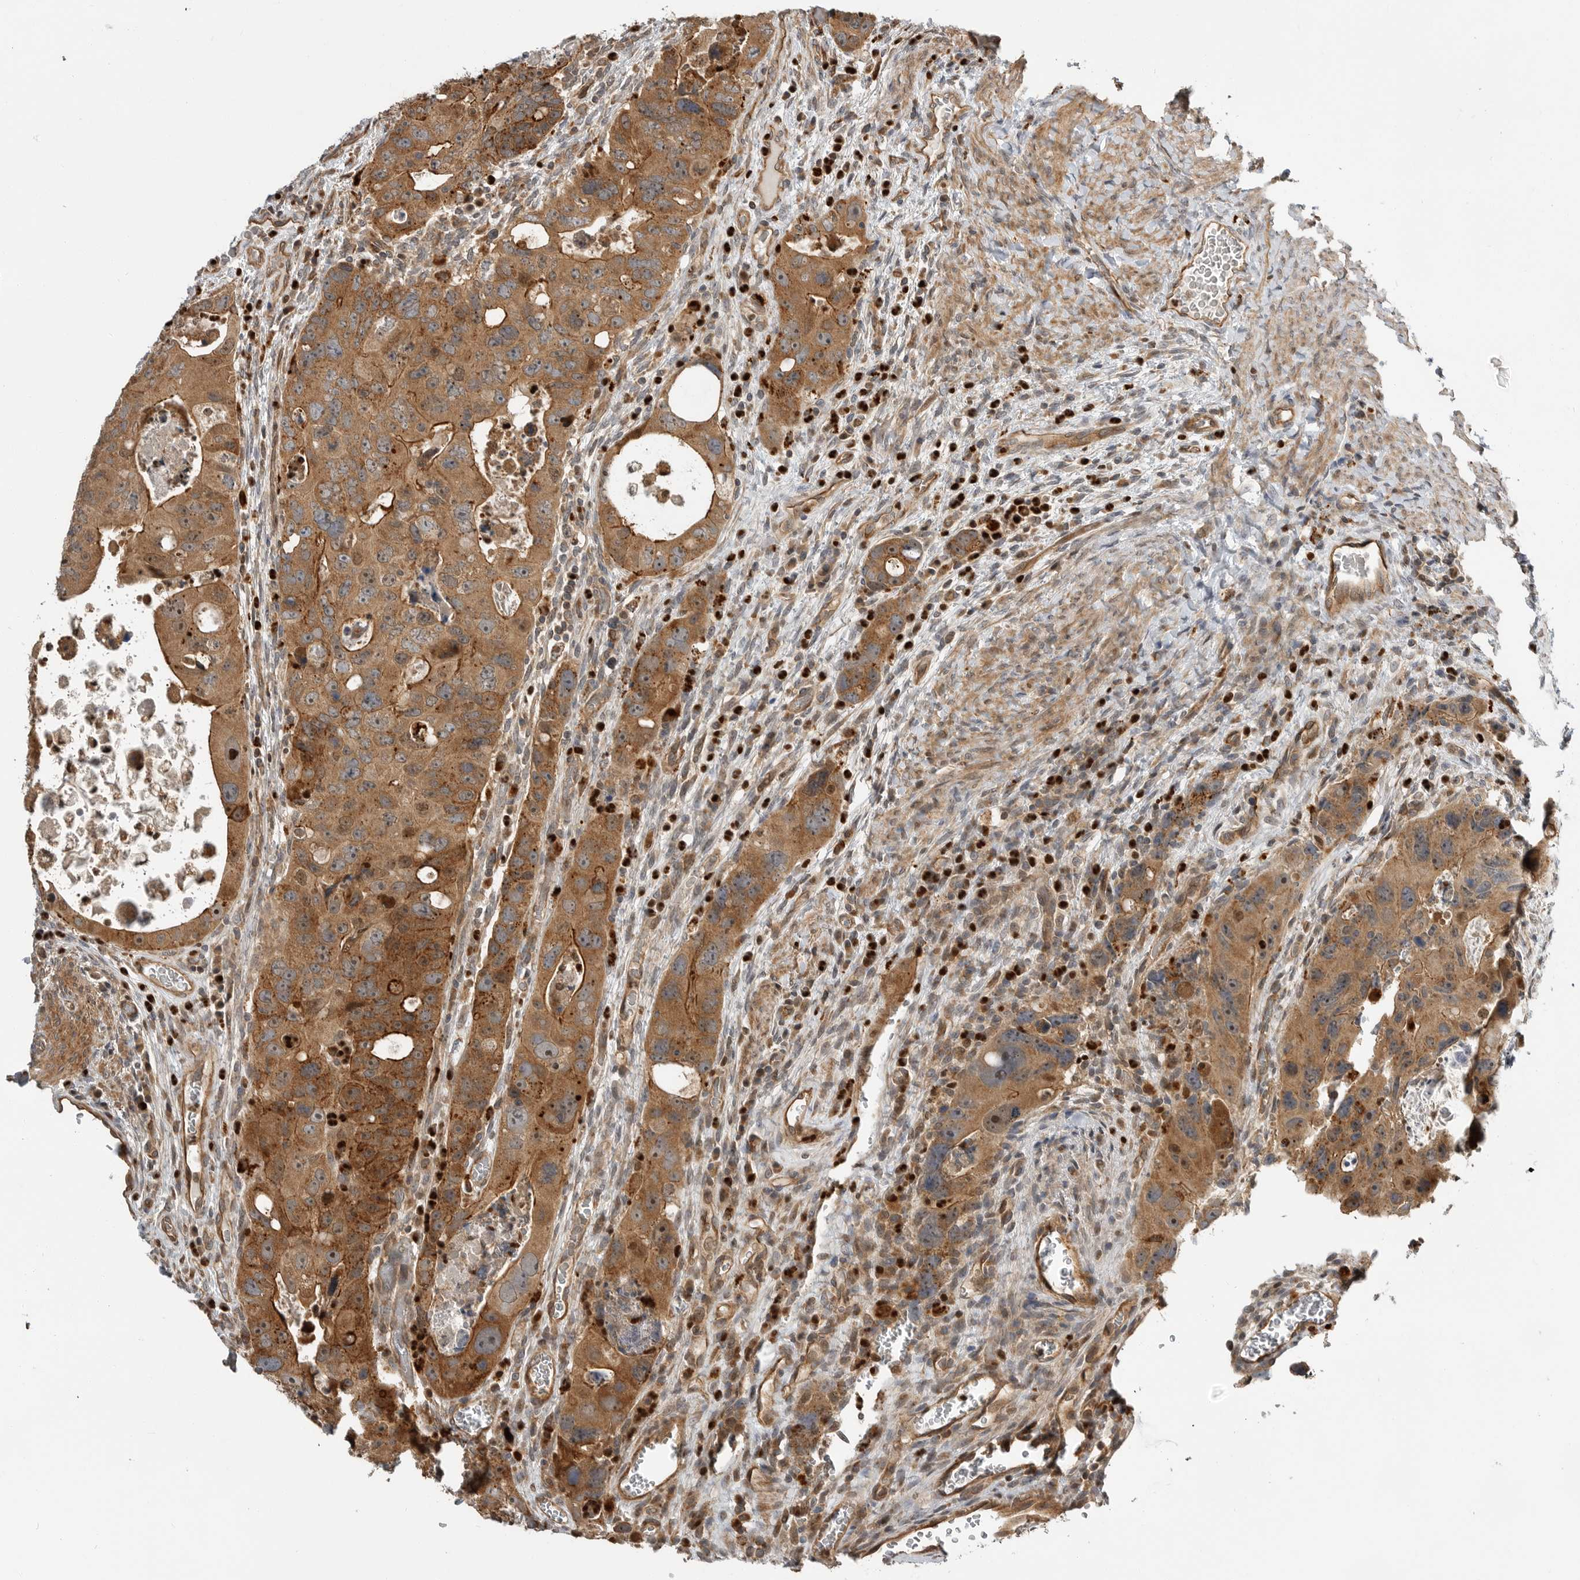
{"staining": {"intensity": "moderate", "quantity": ">75%", "location": "cytoplasmic/membranous,nuclear"}, "tissue": "colorectal cancer", "cell_type": "Tumor cells", "image_type": "cancer", "snomed": [{"axis": "morphology", "description": "Adenocarcinoma, NOS"}, {"axis": "topography", "description": "Rectum"}], "caption": "An immunohistochemistry micrograph of neoplastic tissue is shown. Protein staining in brown labels moderate cytoplasmic/membranous and nuclear positivity in colorectal adenocarcinoma within tumor cells. Ihc stains the protein in brown and the nuclei are stained blue.", "gene": "STRAP", "patient": {"sex": "male", "age": 59}}